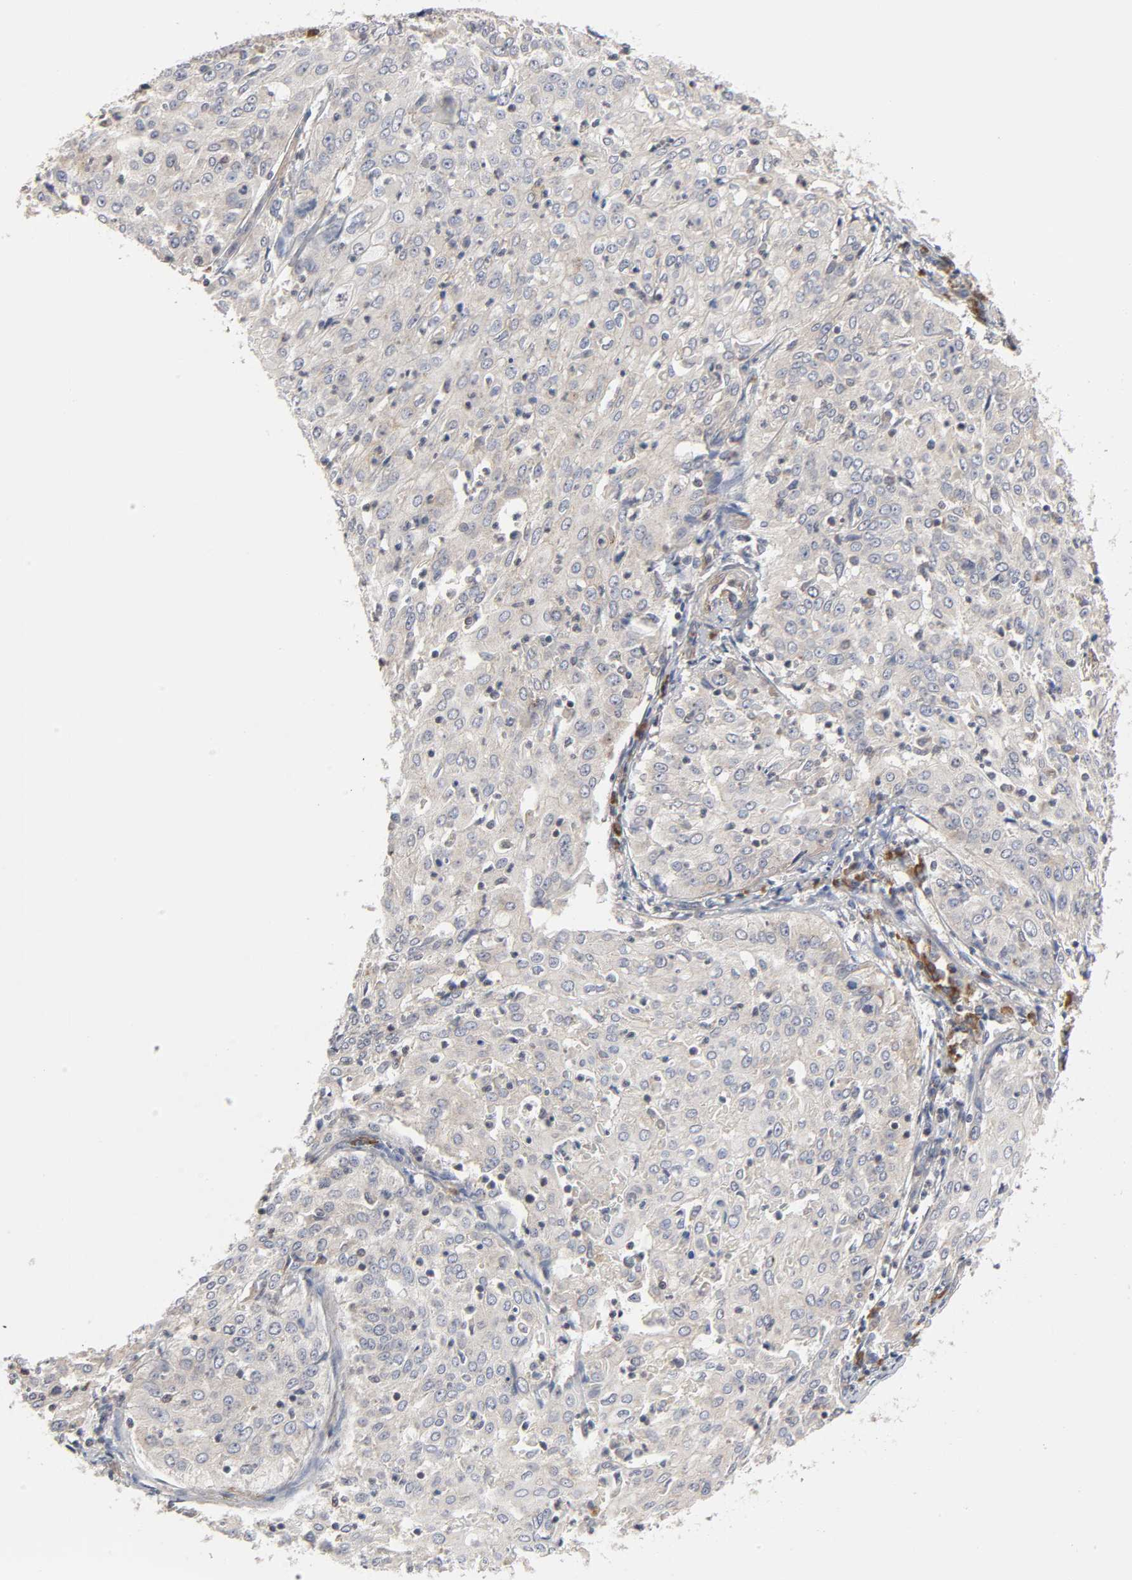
{"staining": {"intensity": "weak", "quantity": ">75%", "location": "cytoplasmic/membranous"}, "tissue": "cervical cancer", "cell_type": "Tumor cells", "image_type": "cancer", "snomed": [{"axis": "morphology", "description": "Squamous cell carcinoma, NOS"}, {"axis": "topography", "description": "Cervix"}], "caption": "Cervical cancer (squamous cell carcinoma) stained for a protein (brown) displays weak cytoplasmic/membranous positive expression in approximately >75% of tumor cells.", "gene": "IL4R", "patient": {"sex": "female", "age": 39}}